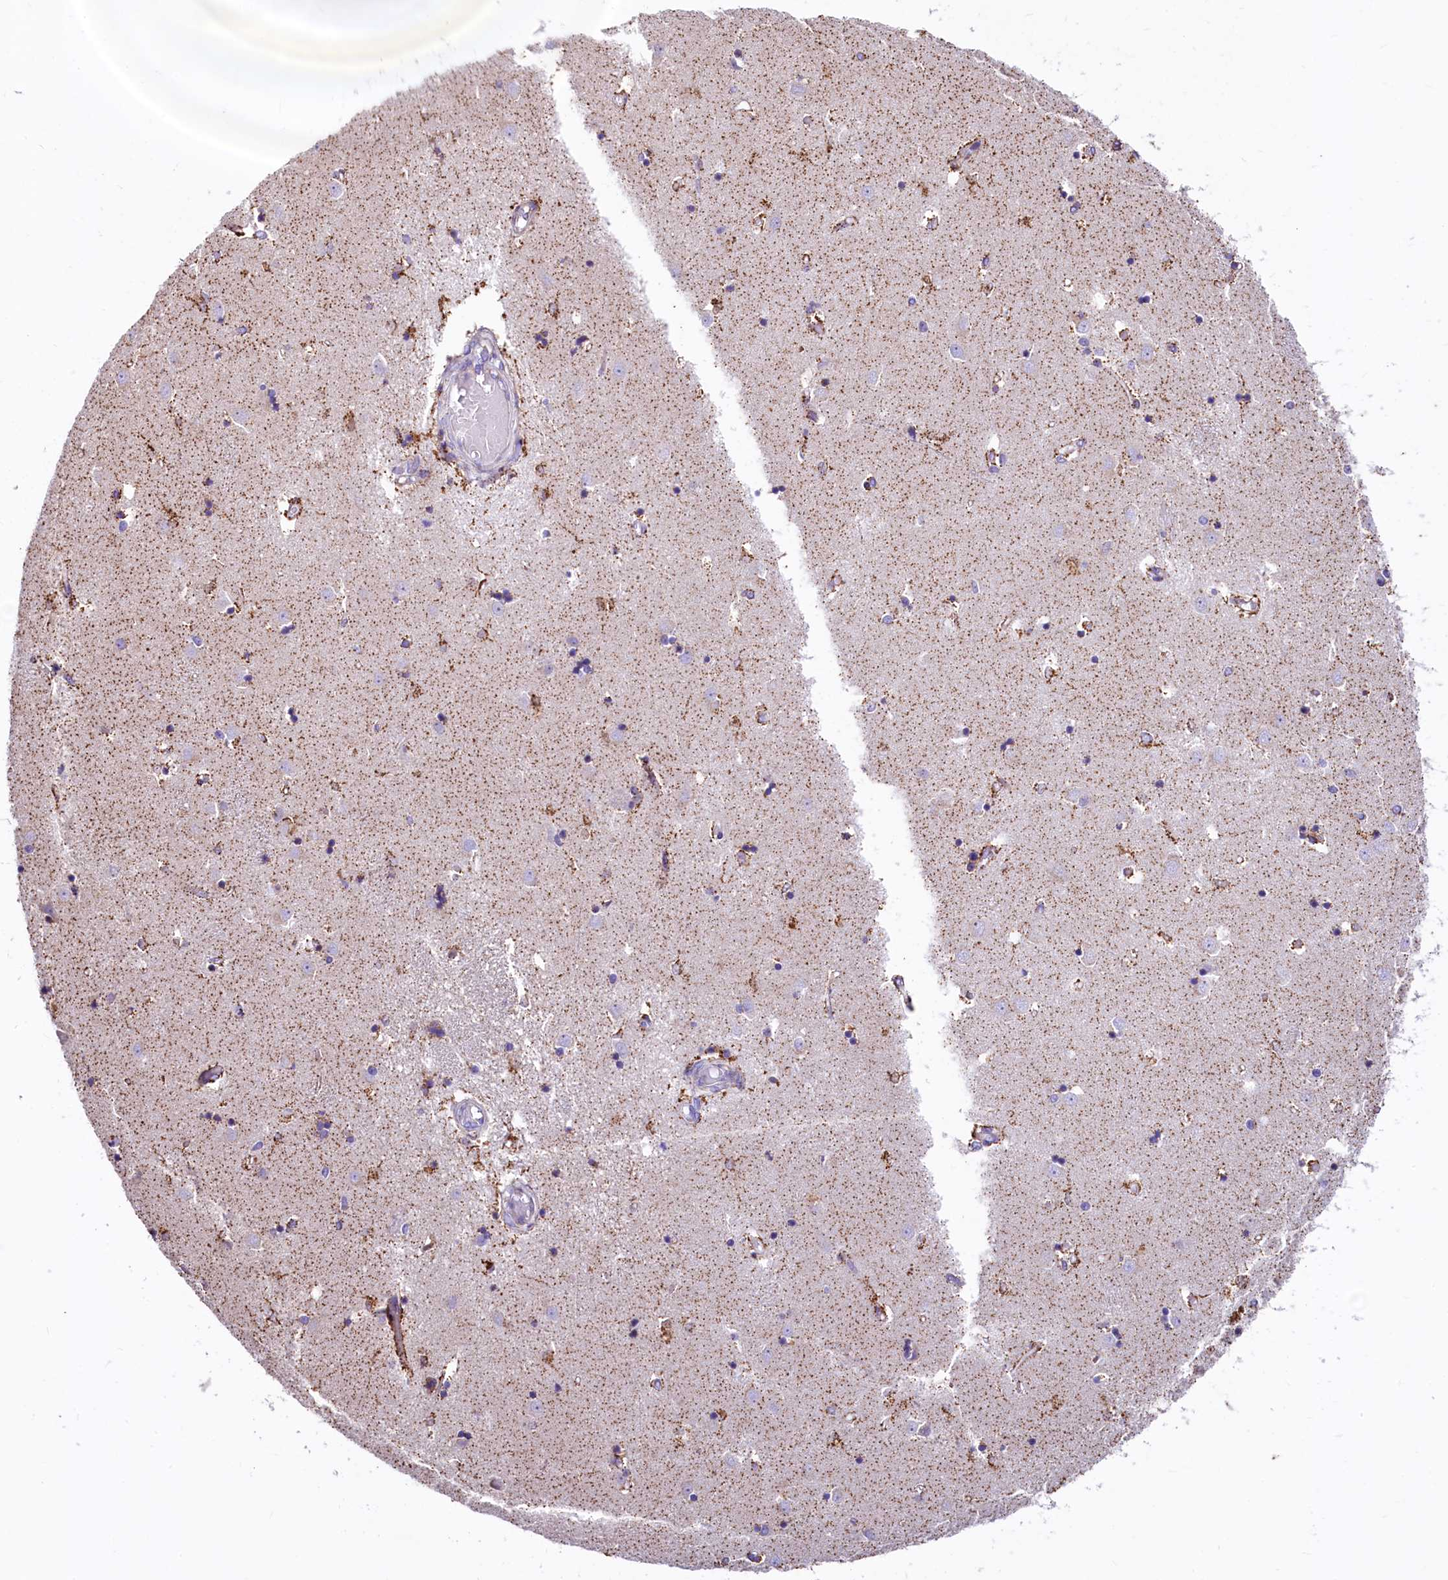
{"staining": {"intensity": "moderate", "quantity": "<25%", "location": "cytoplasmic/membranous"}, "tissue": "caudate", "cell_type": "Glial cells", "image_type": "normal", "snomed": [{"axis": "morphology", "description": "Normal tissue, NOS"}, {"axis": "topography", "description": "Lateral ventricle wall"}], "caption": "Immunohistochemical staining of unremarkable human caudate reveals low levels of moderate cytoplasmic/membranous expression in about <25% of glial cells. (IHC, brightfield microscopy, high magnification).", "gene": "VWCE", "patient": {"sex": "male", "age": 45}}